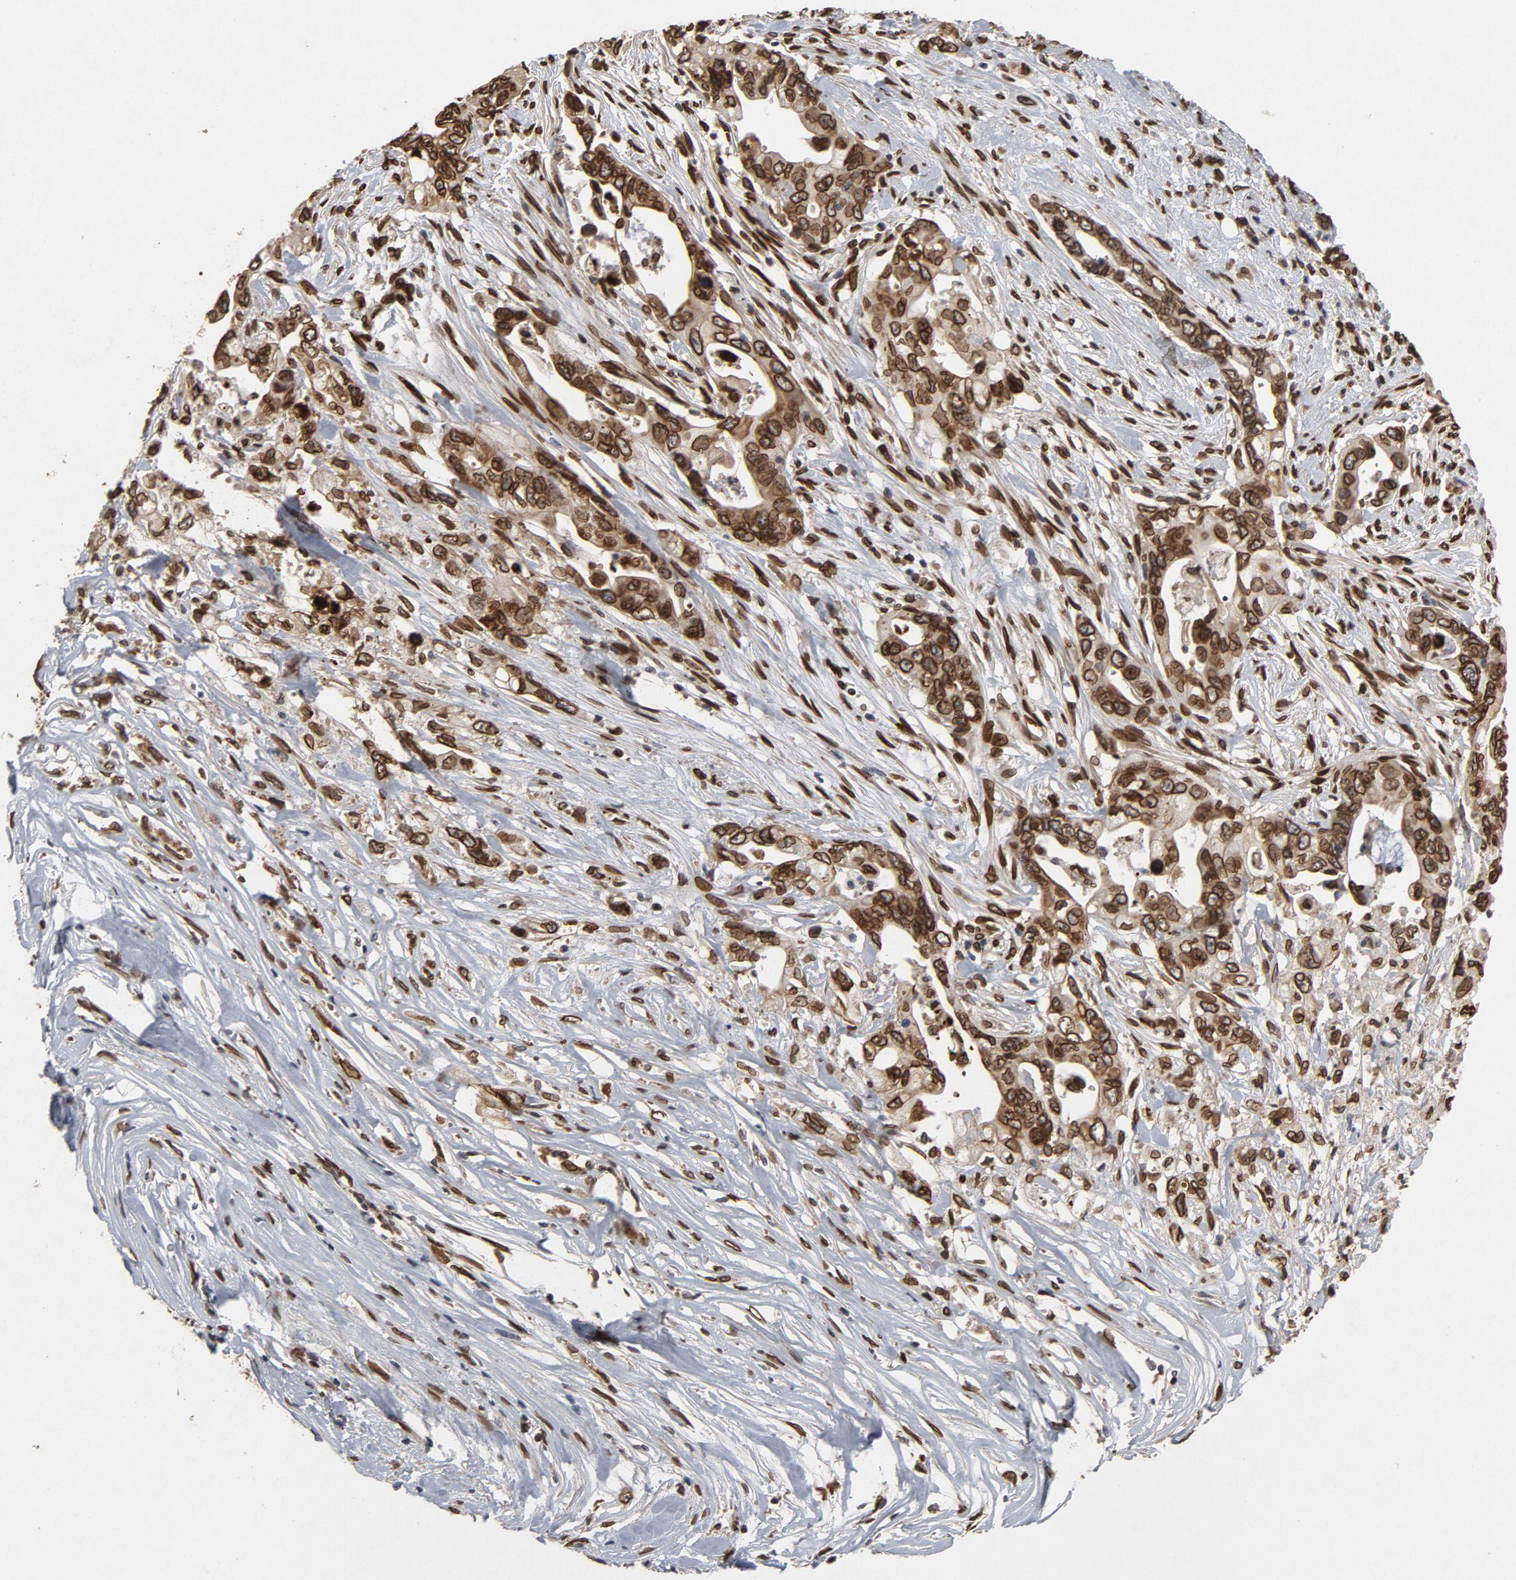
{"staining": {"intensity": "strong", "quantity": ">75%", "location": "cytoplasmic/membranous,nuclear"}, "tissue": "pancreatic cancer", "cell_type": "Tumor cells", "image_type": "cancer", "snomed": [{"axis": "morphology", "description": "Normal tissue, NOS"}, {"axis": "topography", "description": "Pancreas"}], "caption": "Pancreatic cancer stained with IHC demonstrates strong cytoplasmic/membranous and nuclear positivity in about >75% of tumor cells.", "gene": "LMNA", "patient": {"sex": "male", "age": 42}}